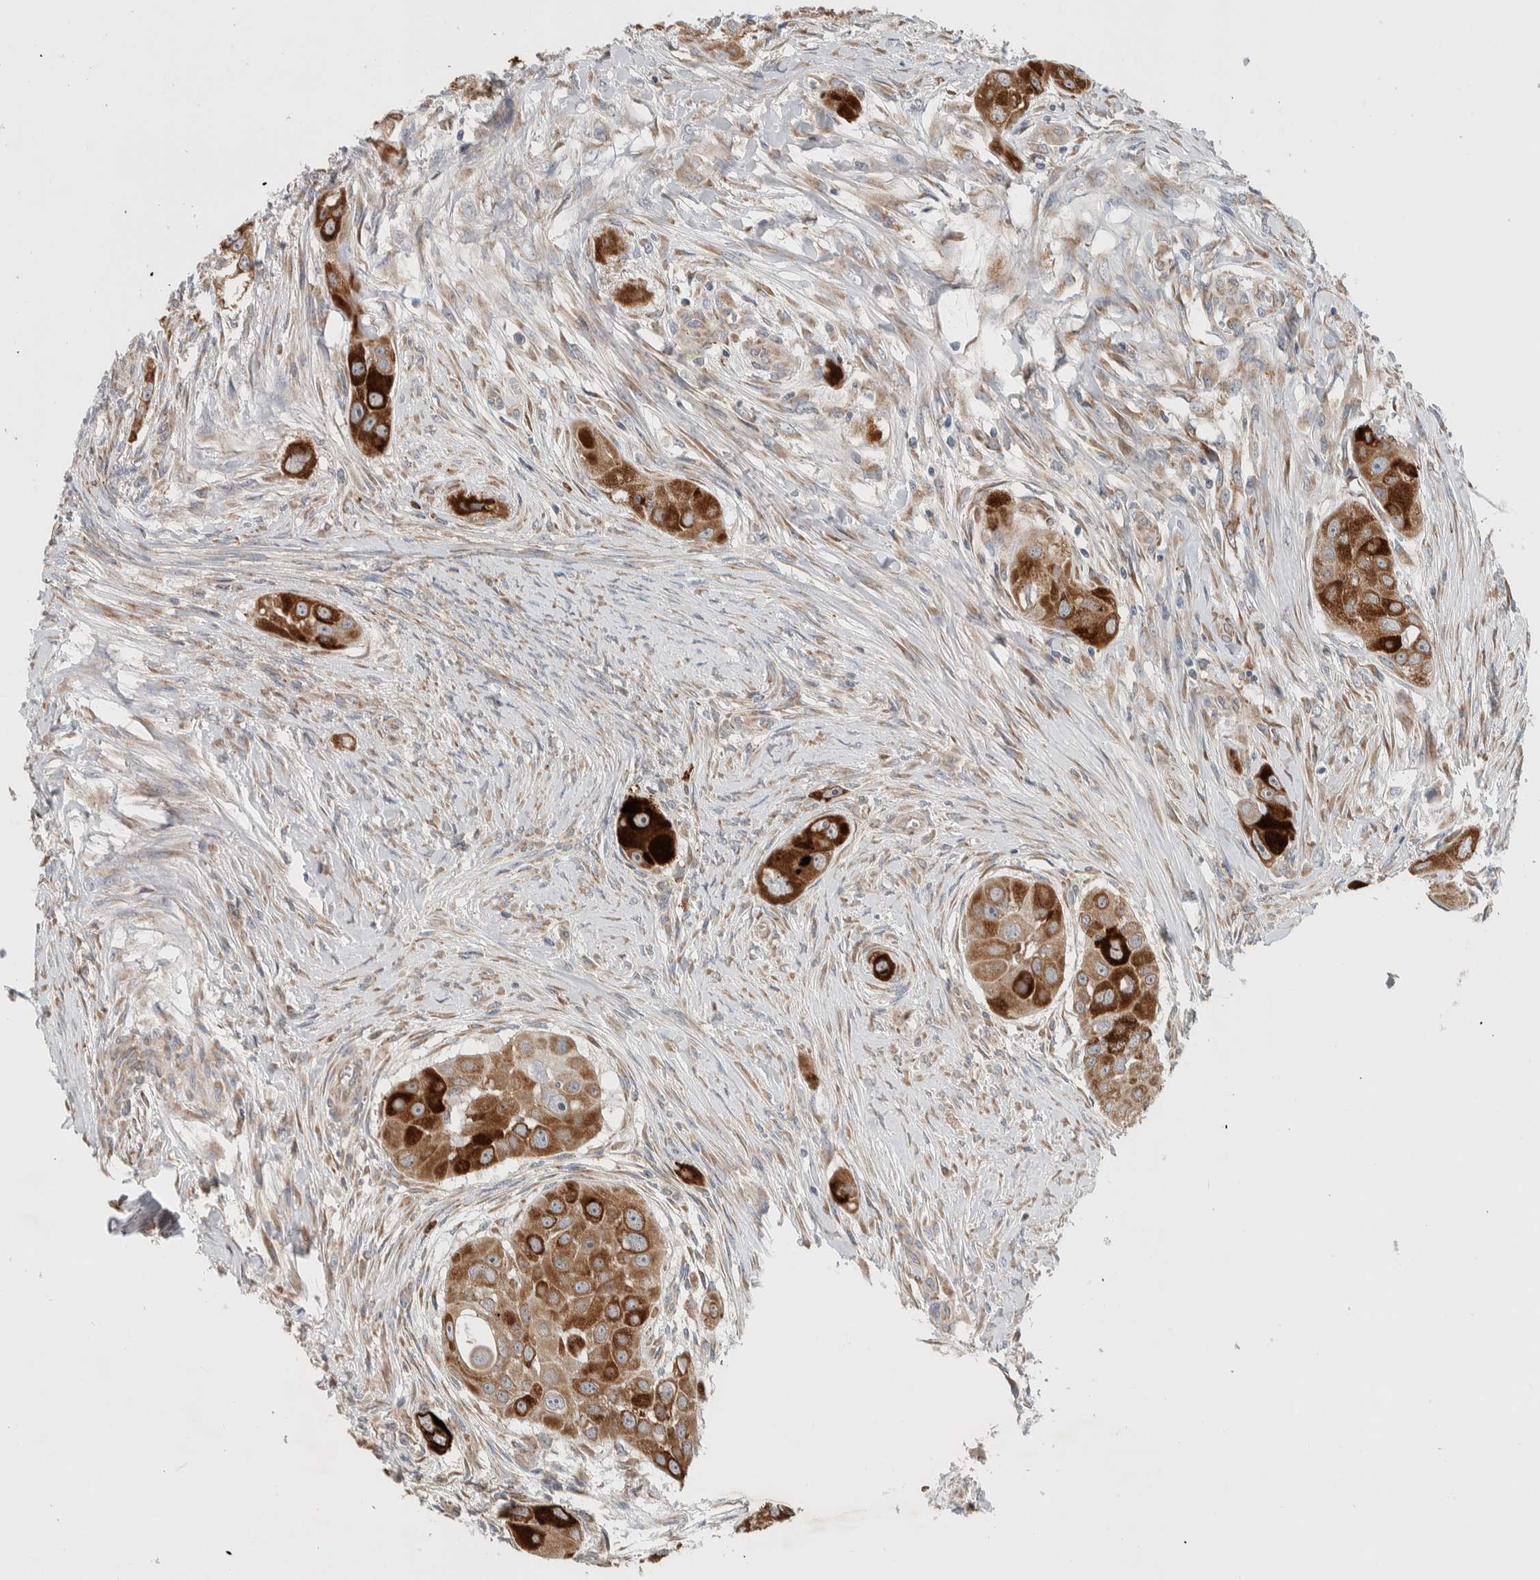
{"staining": {"intensity": "strong", "quantity": ">75%", "location": "cytoplasmic/membranous"}, "tissue": "head and neck cancer", "cell_type": "Tumor cells", "image_type": "cancer", "snomed": [{"axis": "morphology", "description": "Normal tissue, NOS"}, {"axis": "morphology", "description": "Squamous cell carcinoma, NOS"}, {"axis": "topography", "description": "Skeletal muscle"}, {"axis": "topography", "description": "Head-Neck"}], "caption": "The micrograph displays a brown stain indicating the presence of a protein in the cytoplasmic/membranous of tumor cells in head and neck squamous cell carcinoma.", "gene": "ADCY8", "patient": {"sex": "male", "age": 51}}